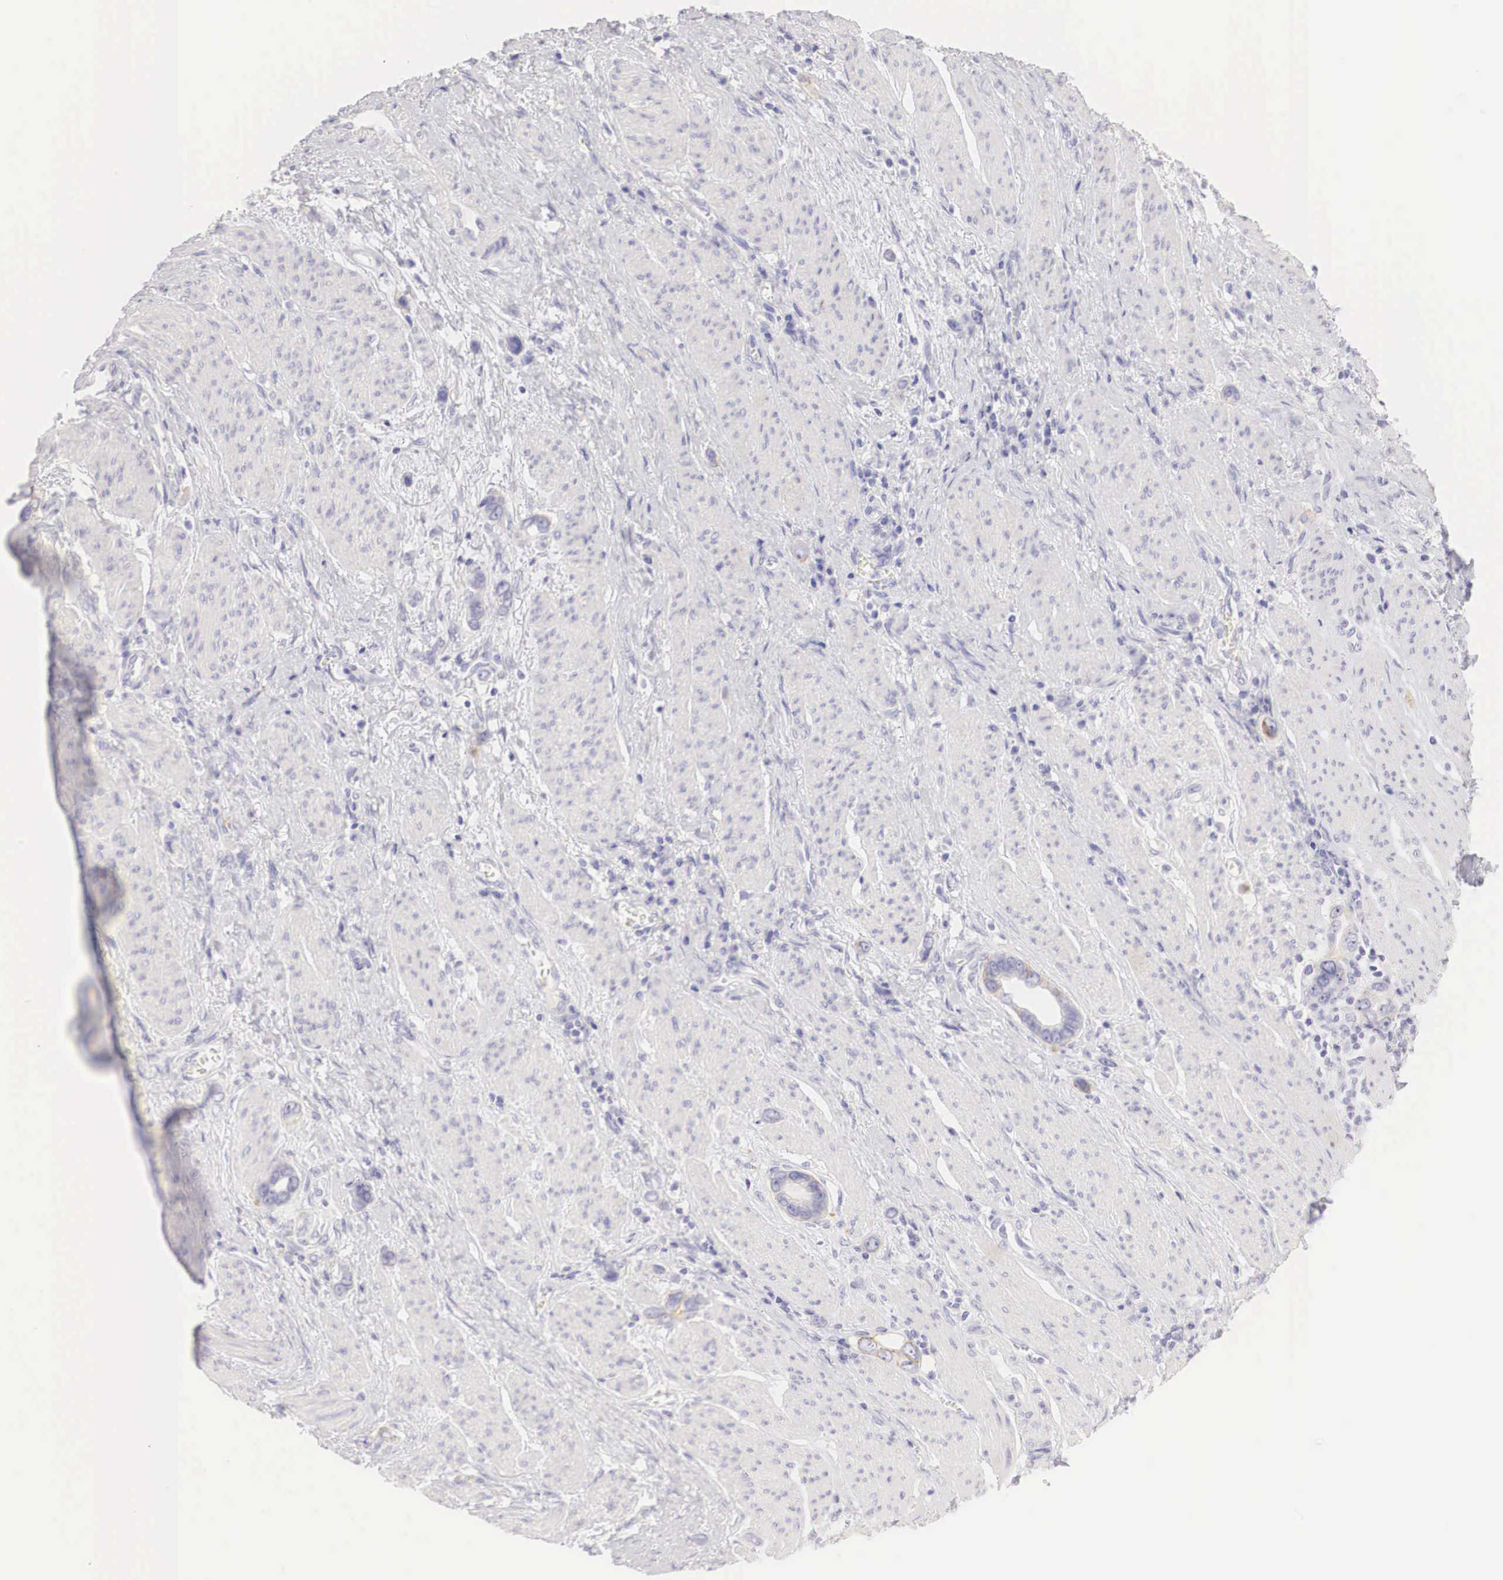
{"staining": {"intensity": "weak", "quantity": "<25%", "location": "cytoplasmic/membranous"}, "tissue": "stomach cancer", "cell_type": "Tumor cells", "image_type": "cancer", "snomed": [{"axis": "morphology", "description": "Adenocarcinoma, NOS"}, {"axis": "topography", "description": "Stomach"}], "caption": "This is an immunohistochemistry micrograph of stomach cancer. There is no positivity in tumor cells.", "gene": "ERBB2", "patient": {"sex": "male", "age": 78}}